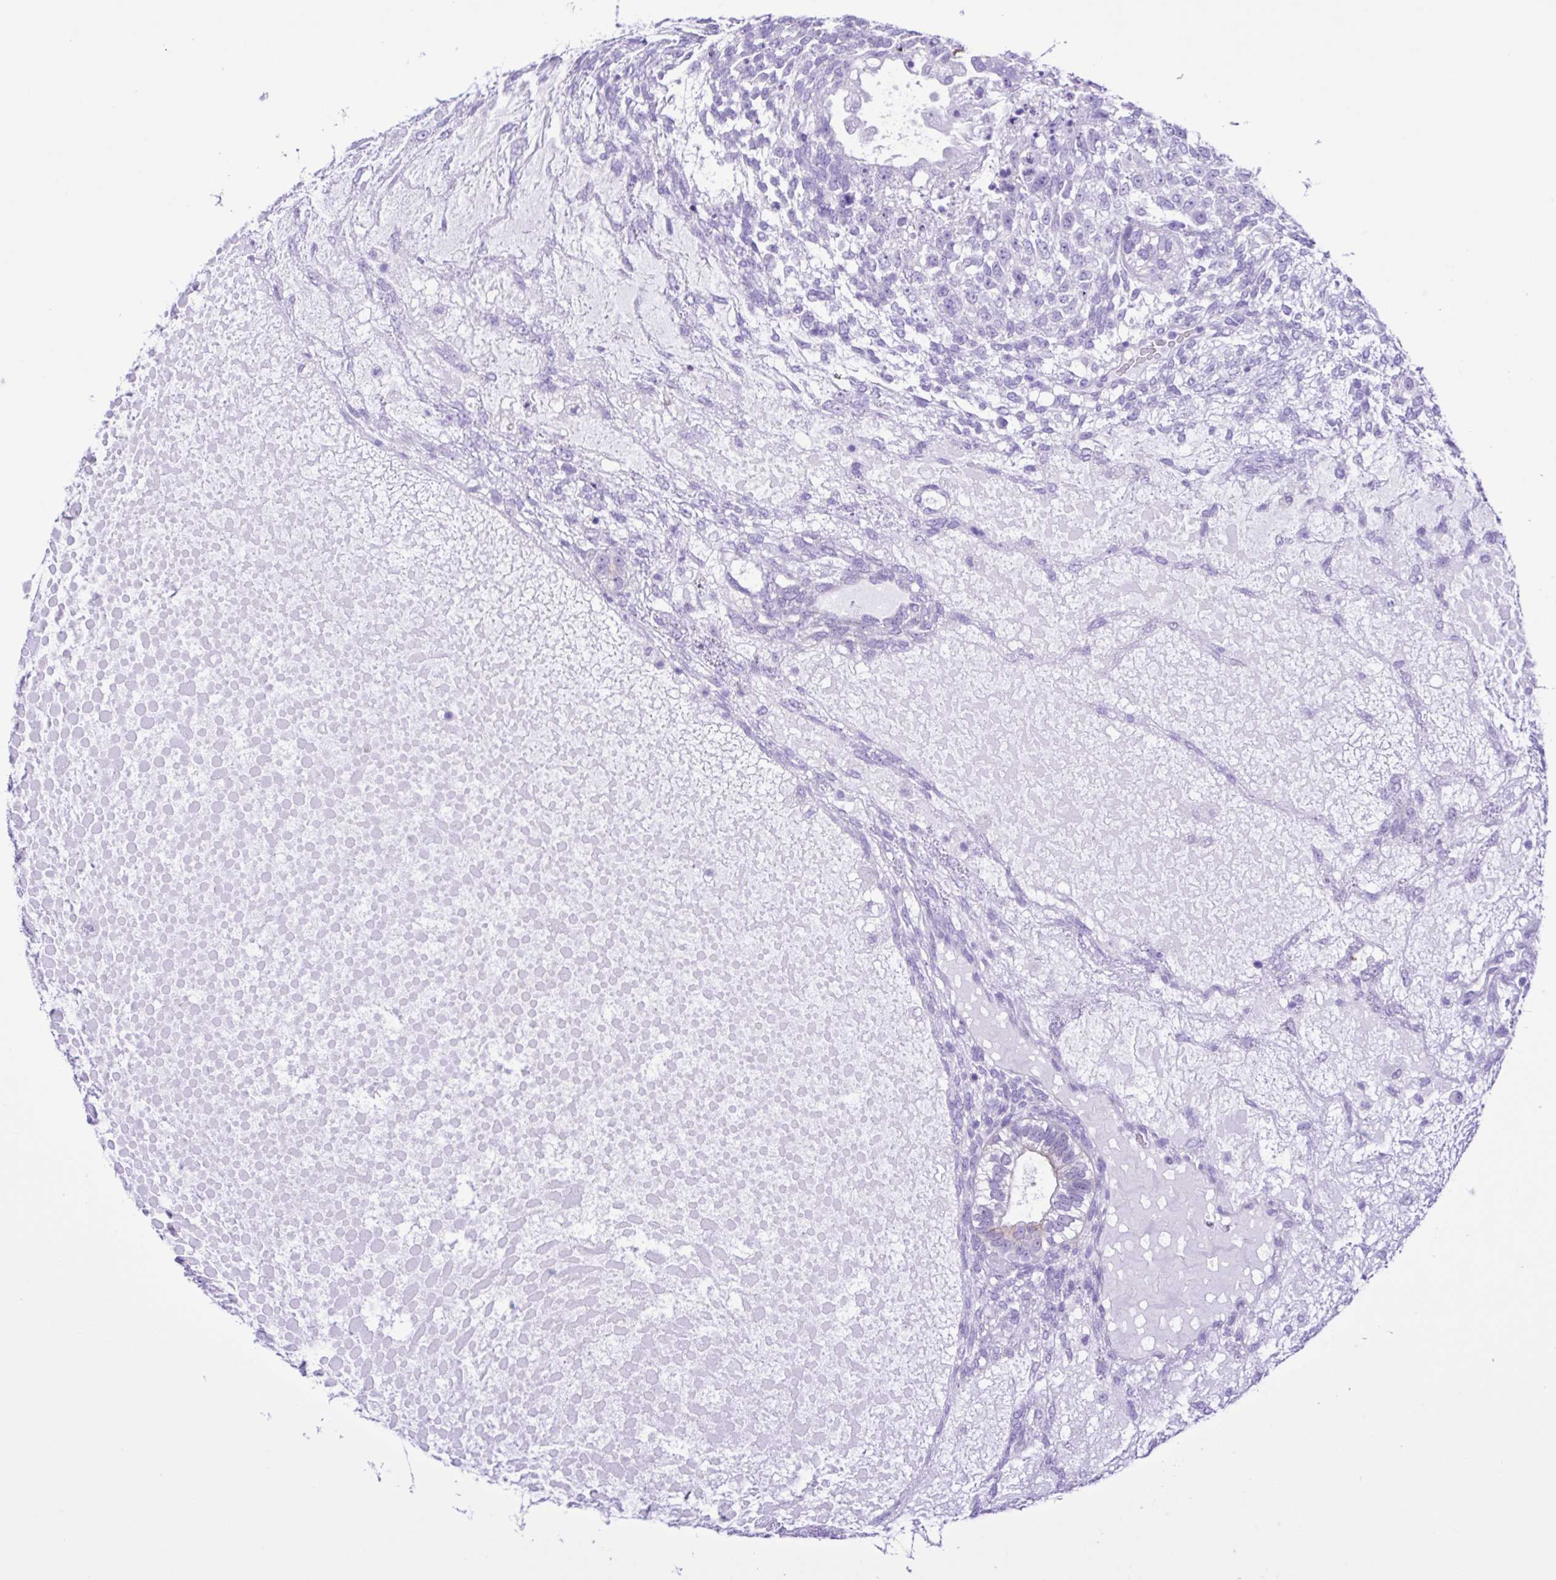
{"staining": {"intensity": "negative", "quantity": "none", "location": "none"}, "tissue": "testis cancer", "cell_type": "Tumor cells", "image_type": "cancer", "snomed": [{"axis": "morphology", "description": "Carcinoma, Embryonal, NOS"}, {"axis": "topography", "description": "Testis"}], "caption": "The histopathology image shows no staining of tumor cells in embryonal carcinoma (testis). (Stains: DAB (3,3'-diaminobenzidine) immunohistochemistry with hematoxylin counter stain, Microscopy: brightfield microscopy at high magnification).", "gene": "CYP11A1", "patient": {"sex": "male", "age": 23}}